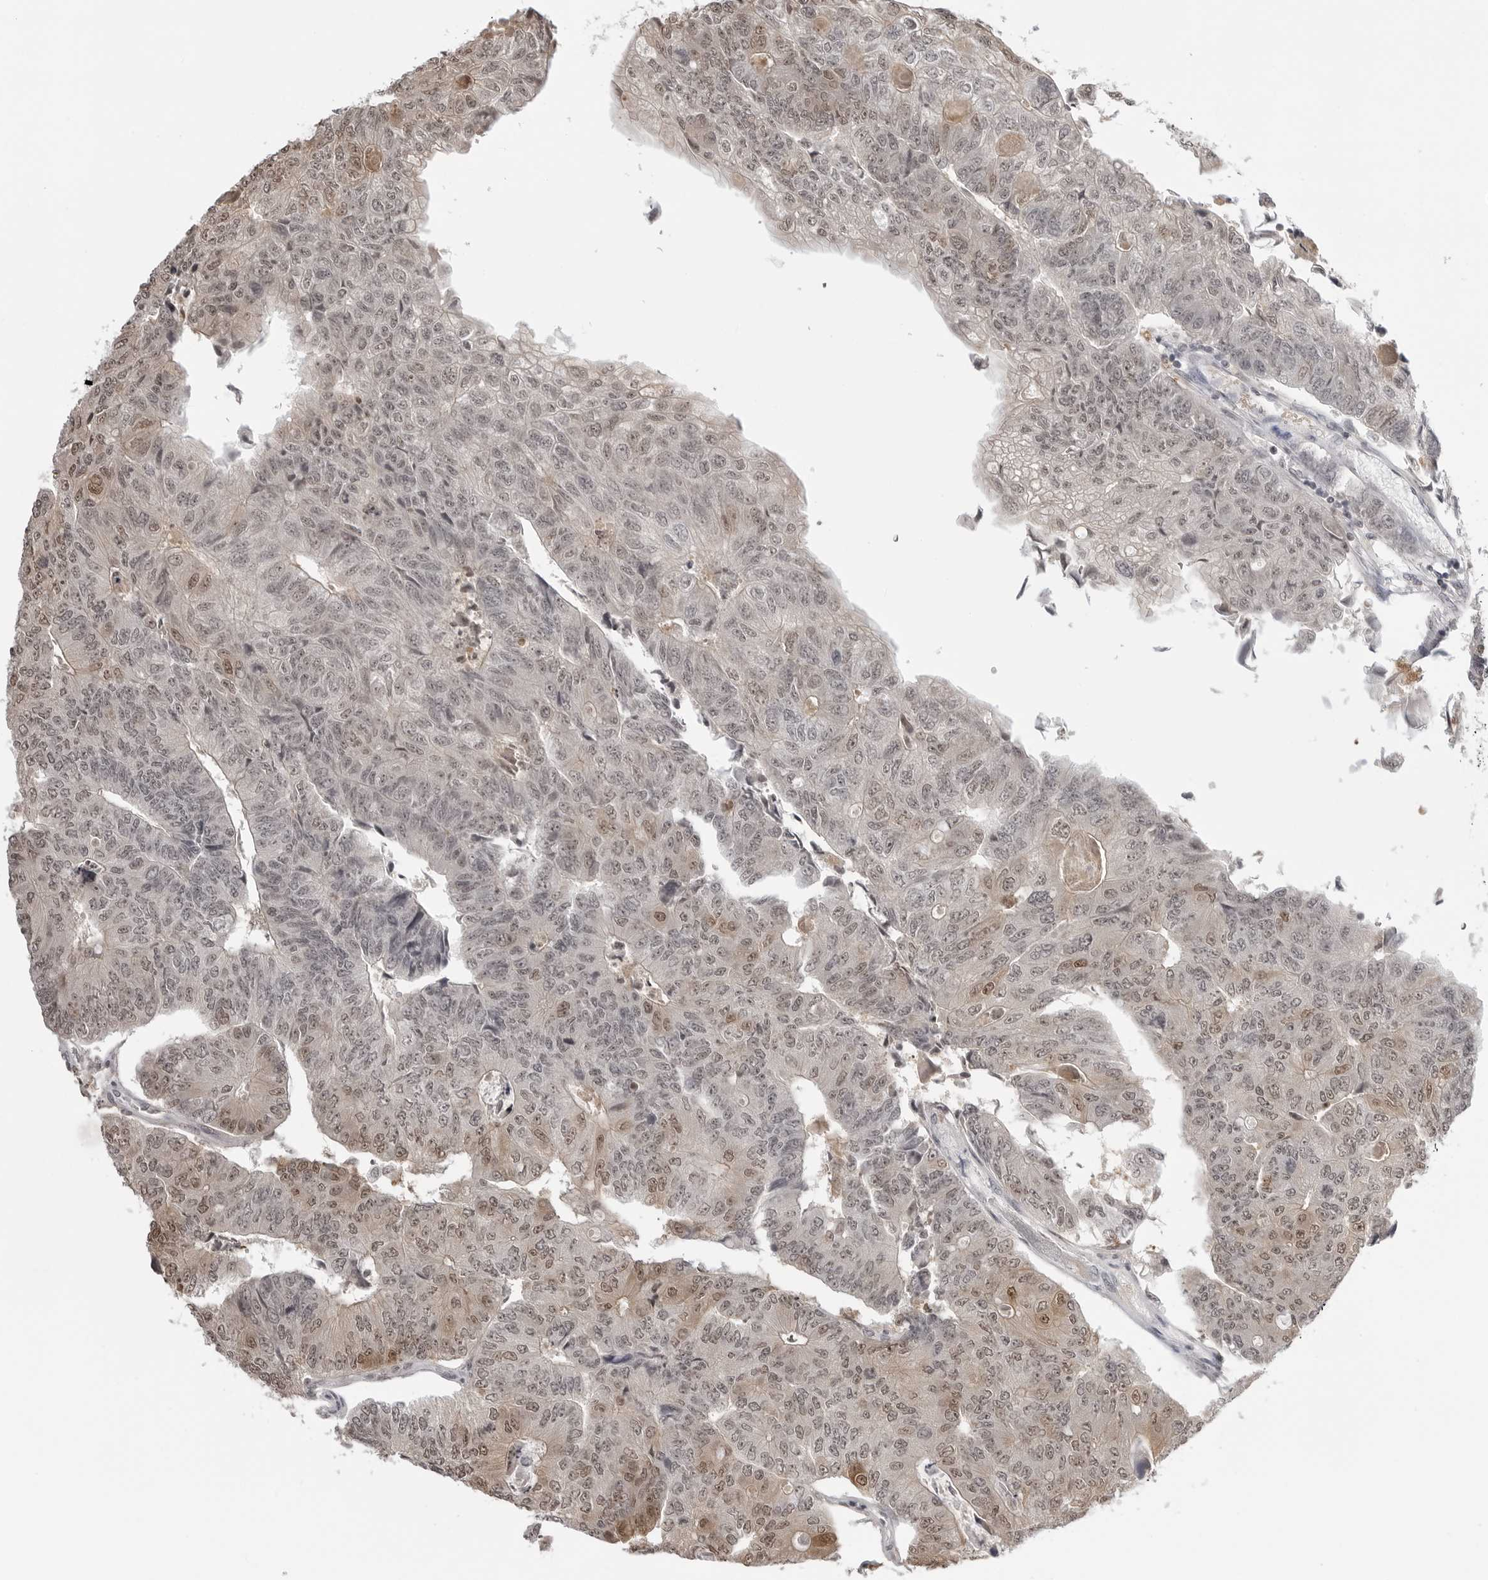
{"staining": {"intensity": "weak", "quantity": ">75%", "location": "cytoplasmic/membranous,nuclear"}, "tissue": "colorectal cancer", "cell_type": "Tumor cells", "image_type": "cancer", "snomed": [{"axis": "morphology", "description": "Adenocarcinoma, NOS"}, {"axis": "topography", "description": "Colon"}], "caption": "Immunohistochemical staining of colorectal cancer (adenocarcinoma) reveals low levels of weak cytoplasmic/membranous and nuclear protein positivity in approximately >75% of tumor cells.", "gene": "YWHAG", "patient": {"sex": "female", "age": 67}}